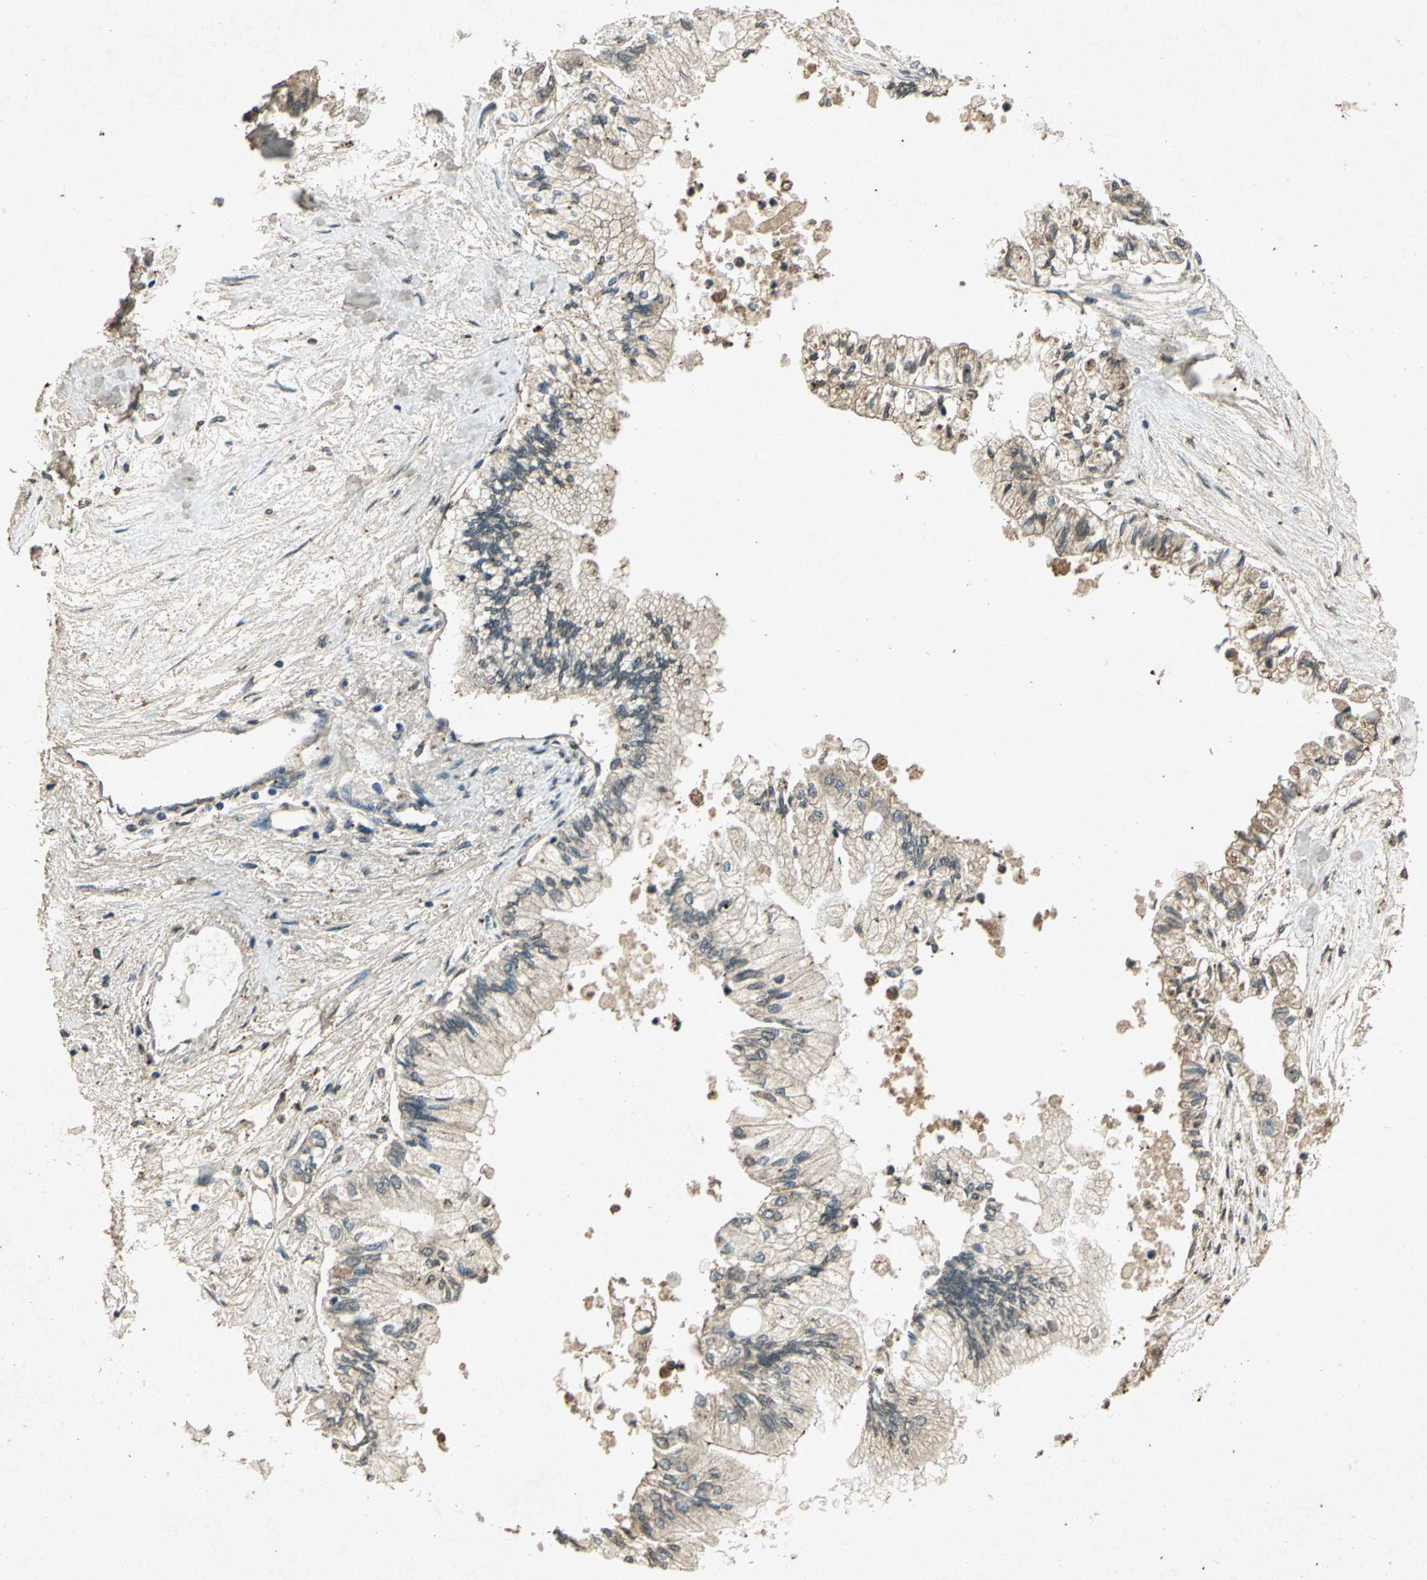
{"staining": {"intensity": "weak", "quantity": "<25%", "location": "cytoplasmic/membranous"}, "tissue": "pancreatic cancer", "cell_type": "Tumor cells", "image_type": "cancer", "snomed": [{"axis": "morphology", "description": "Adenocarcinoma, NOS"}, {"axis": "topography", "description": "Pancreas"}], "caption": "IHC photomicrograph of neoplastic tissue: adenocarcinoma (pancreatic) stained with DAB exhibits no significant protein expression in tumor cells.", "gene": "PSEN1", "patient": {"sex": "male", "age": 79}}